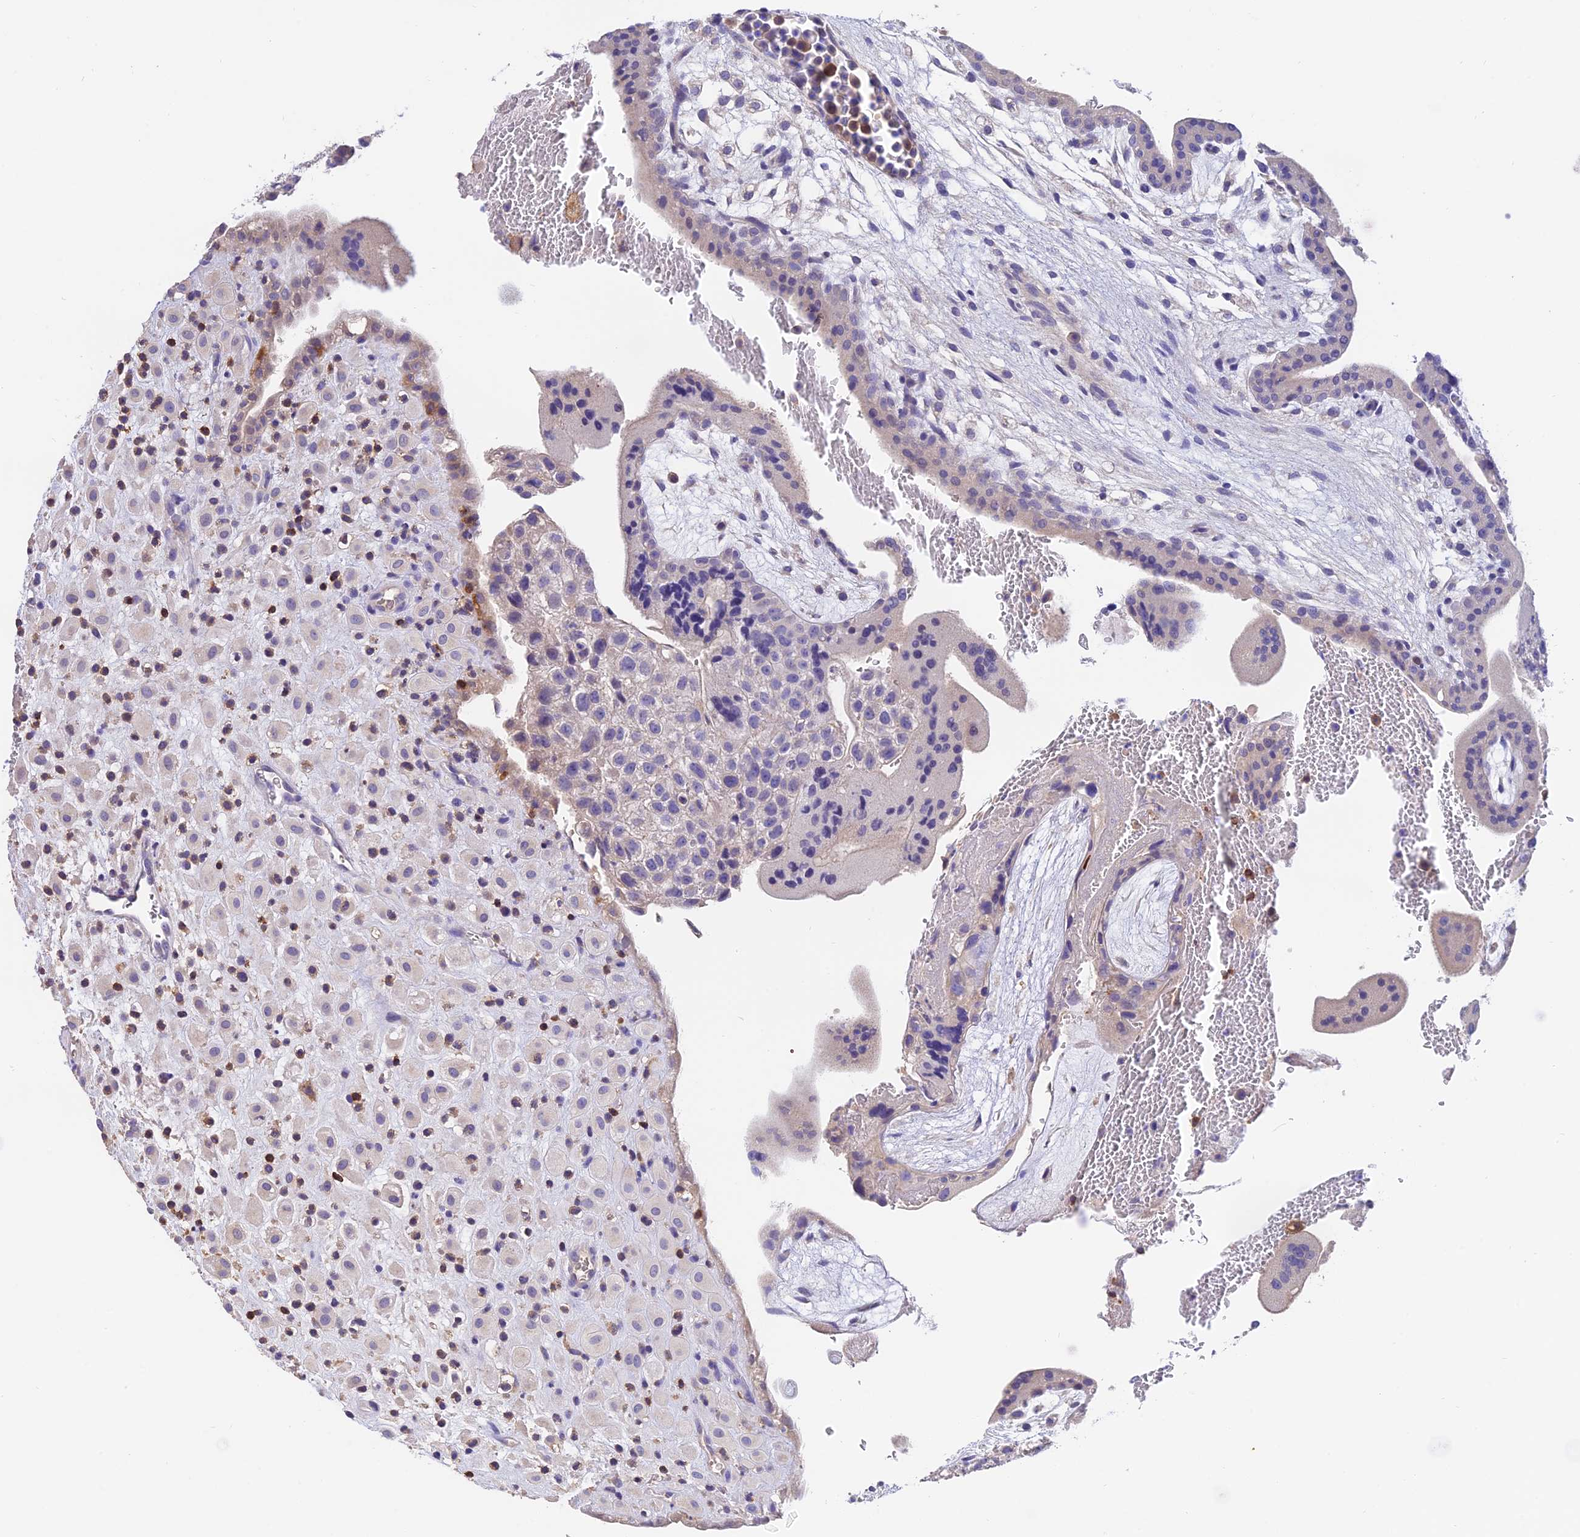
{"staining": {"intensity": "negative", "quantity": "none", "location": "none"}, "tissue": "placenta", "cell_type": "Decidual cells", "image_type": "normal", "snomed": [{"axis": "morphology", "description": "Normal tissue, NOS"}, {"axis": "topography", "description": "Placenta"}], "caption": "This histopathology image is of unremarkable placenta stained with immunohistochemistry (IHC) to label a protein in brown with the nuclei are counter-stained blue. There is no positivity in decidual cells.", "gene": "LPXN", "patient": {"sex": "female", "age": 35}}